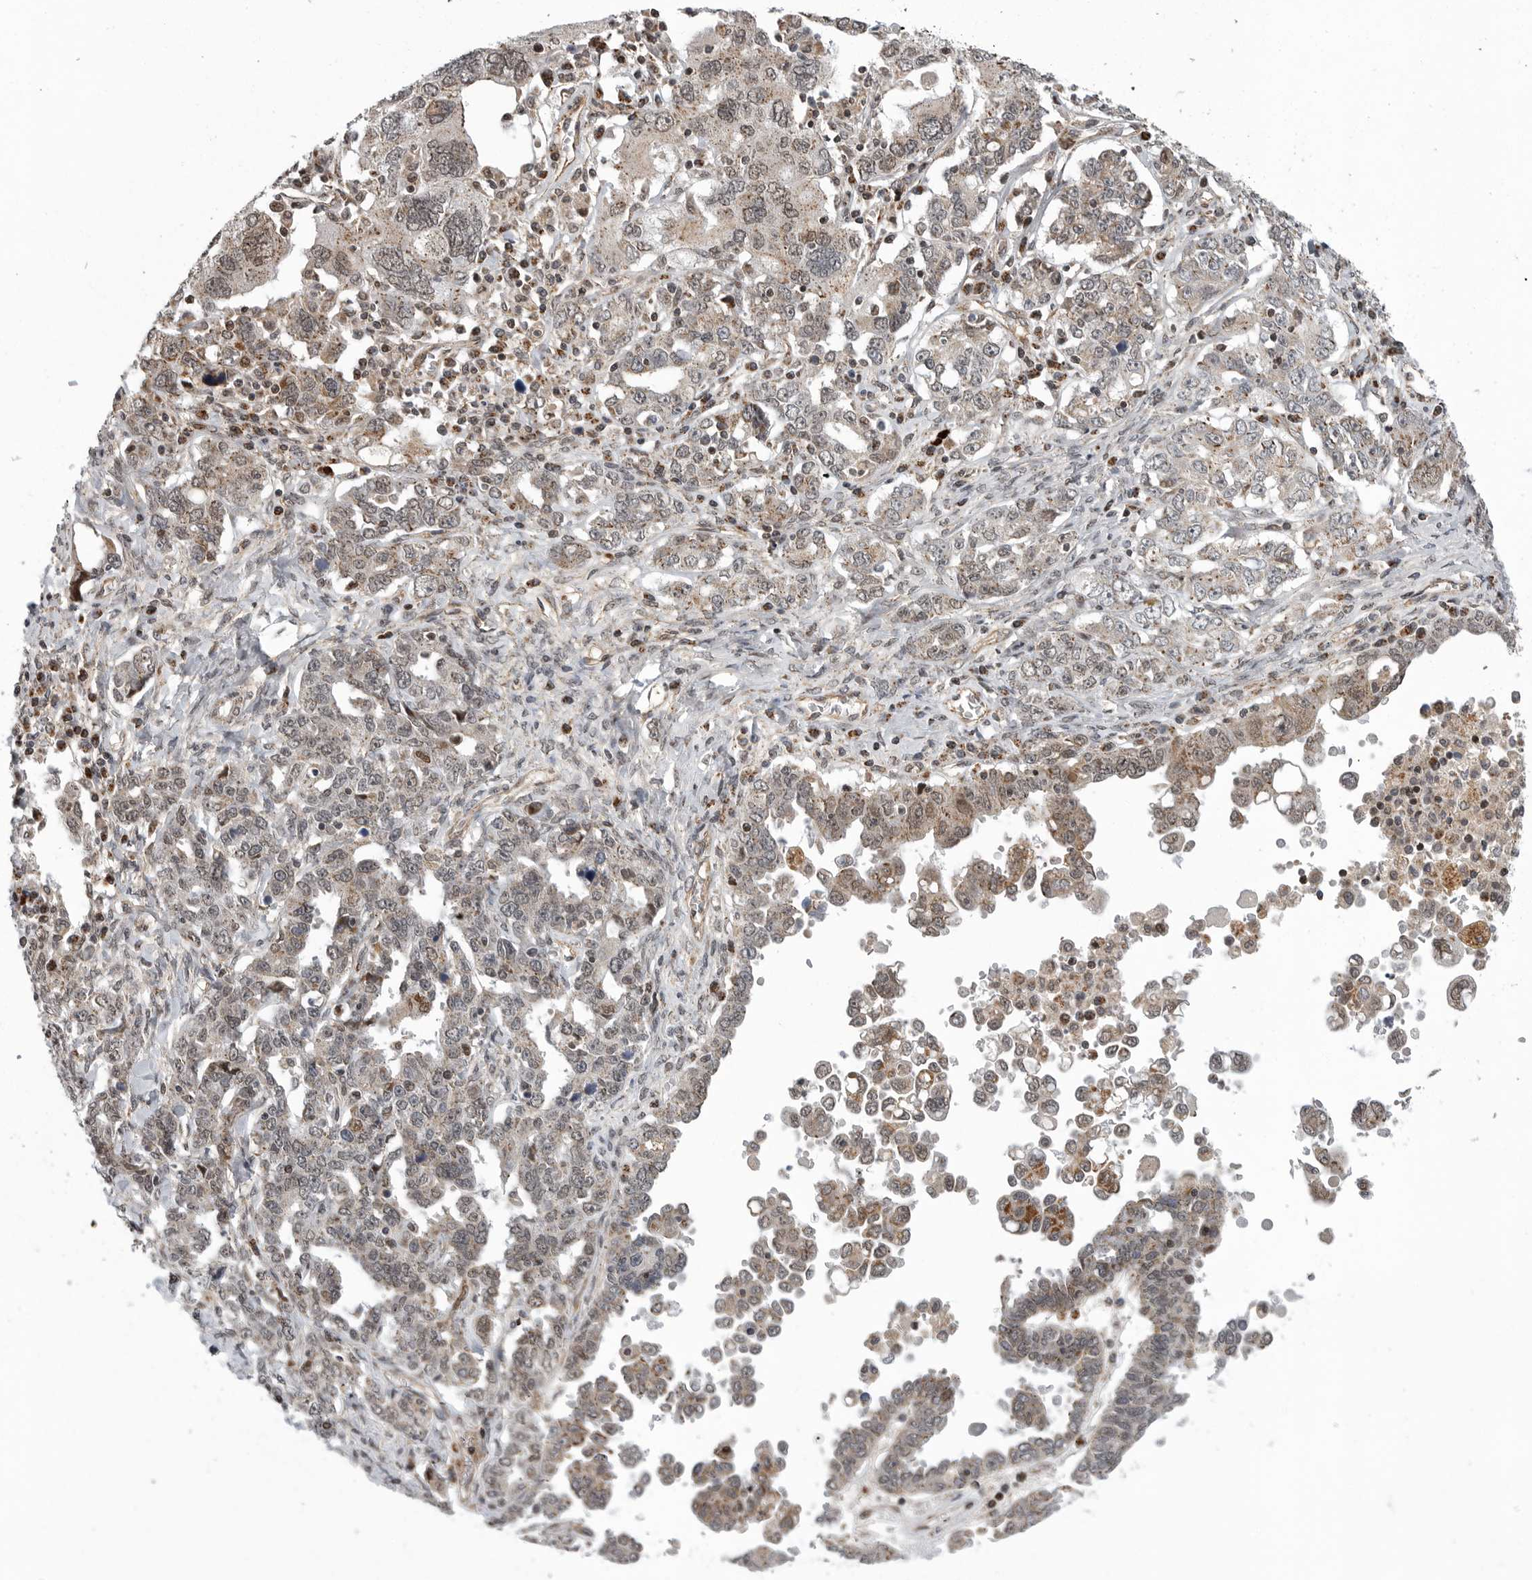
{"staining": {"intensity": "weak", "quantity": "25%-75%", "location": "cytoplasmic/membranous"}, "tissue": "ovarian cancer", "cell_type": "Tumor cells", "image_type": "cancer", "snomed": [{"axis": "morphology", "description": "Carcinoma, endometroid"}, {"axis": "topography", "description": "Ovary"}], "caption": "Weak cytoplasmic/membranous positivity for a protein is seen in about 25%-75% of tumor cells of ovarian cancer using IHC.", "gene": "TMPRSS11F", "patient": {"sex": "female", "age": 62}}